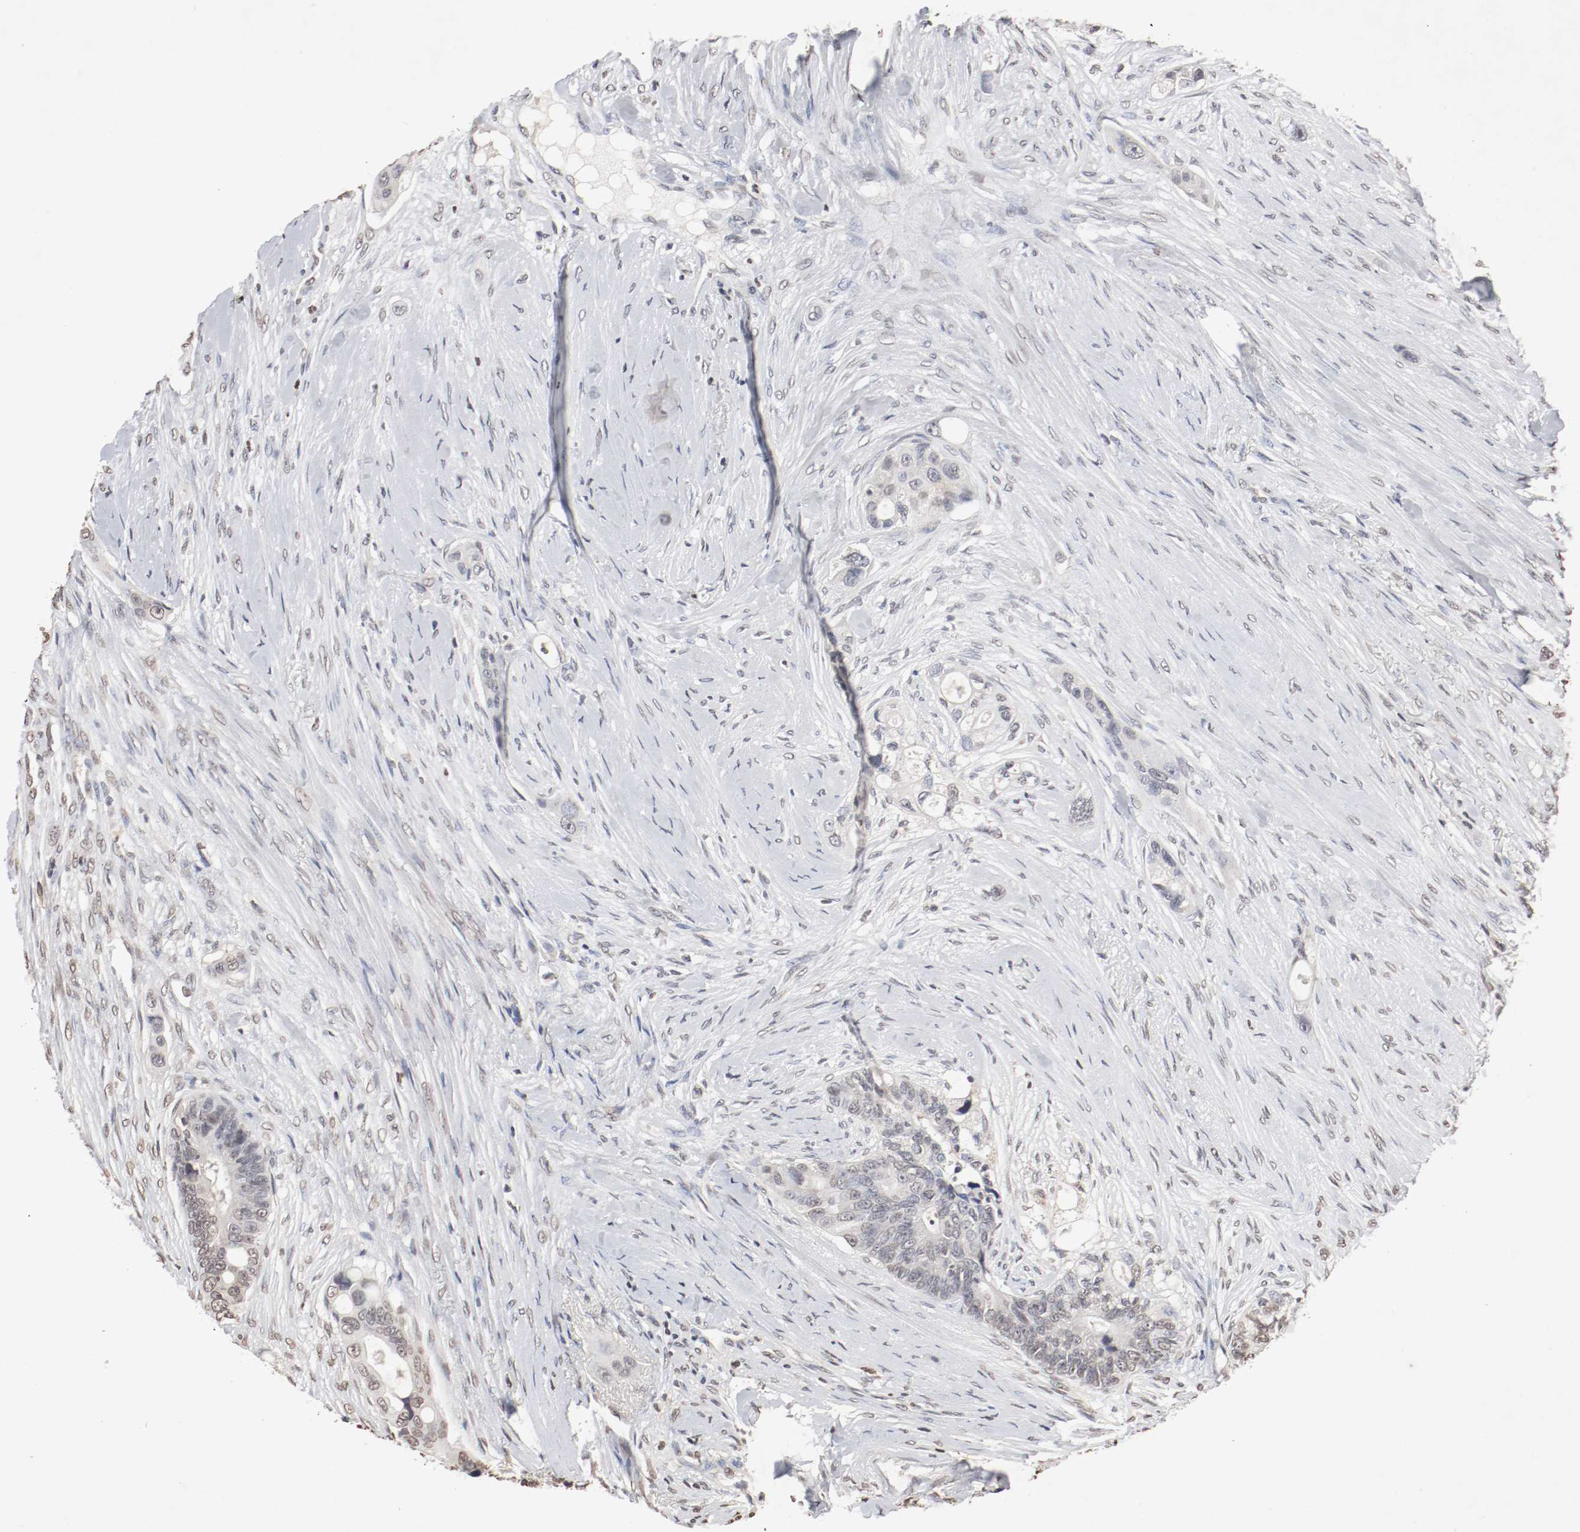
{"staining": {"intensity": "negative", "quantity": "none", "location": "none"}, "tissue": "colorectal cancer", "cell_type": "Tumor cells", "image_type": "cancer", "snomed": [{"axis": "morphology", "description": "Adenocarcinoma, NOS"}, {"axis": "topography", "description": "Colon"}], "caption": "Immunohistochemical staining of adenocarcinoma (colorectal) displays no significant staining in tumor cells.", "gene": "WASL", "patient": {"sex": "female", "age": 57}}